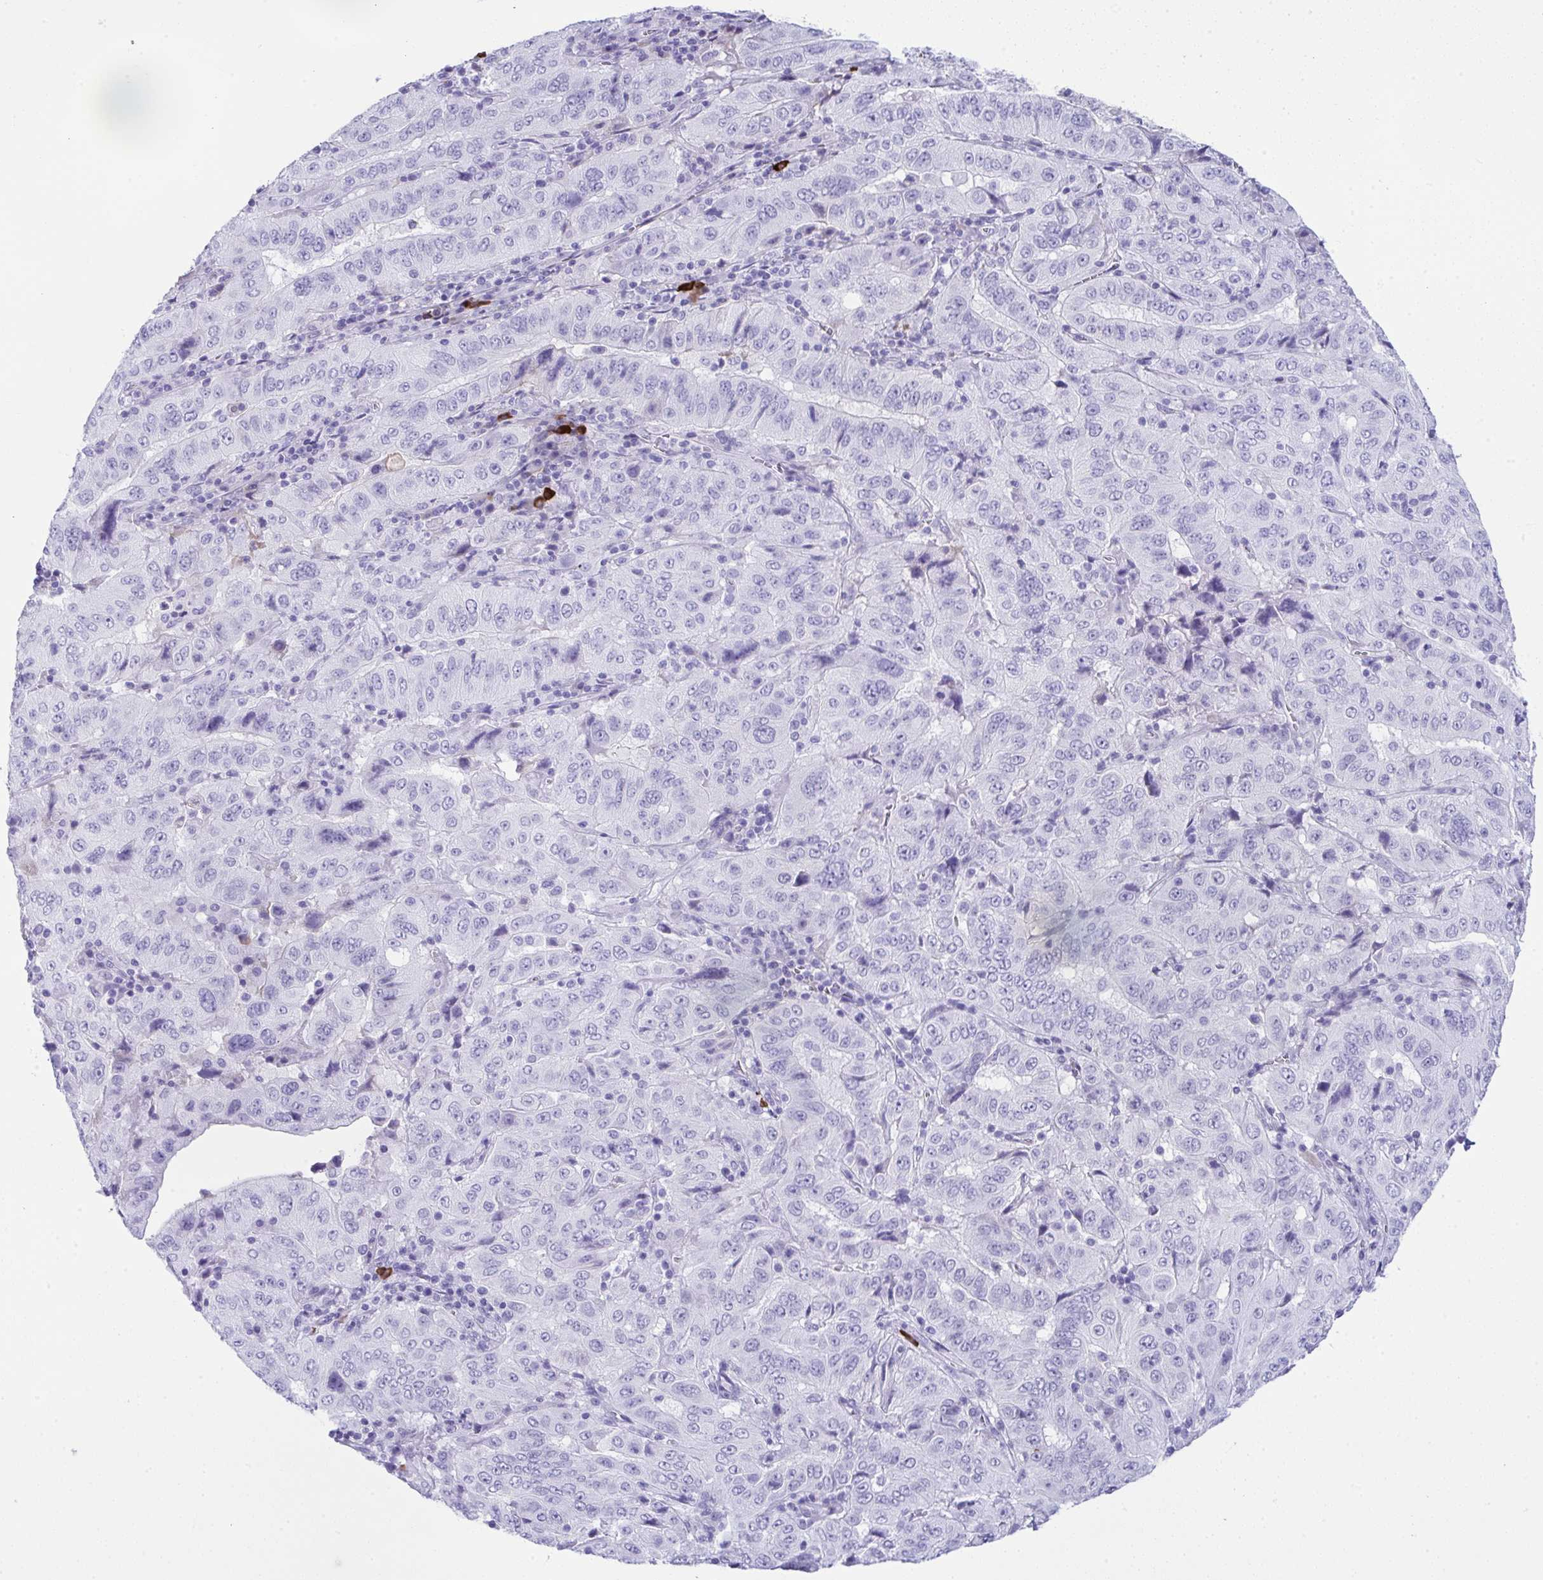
{"staining": {"intensity": "negative", "quantity": "none", "location": "none"}, "tissue": "pancreatic cancer", "cell_type": "Tumor cells", "image_type": "cancer", "snomed": [{"axis": "morphology", "description": "Adenocarcinoma, NOS"}, {"axis": "topography", "description": "Pancreas"}], "caption": "Immunohistochemistry photomicrograph of neoplastic tissue: adenocarcinoma (pancreatic) stained with DAB (3,3'-diaminobenzidine) reveals no significant protein positivity in tumor cells. Nuclei are stained in blue.", "gene": "JCHAIN", "patient": {"sex": "male", "age": 63}}